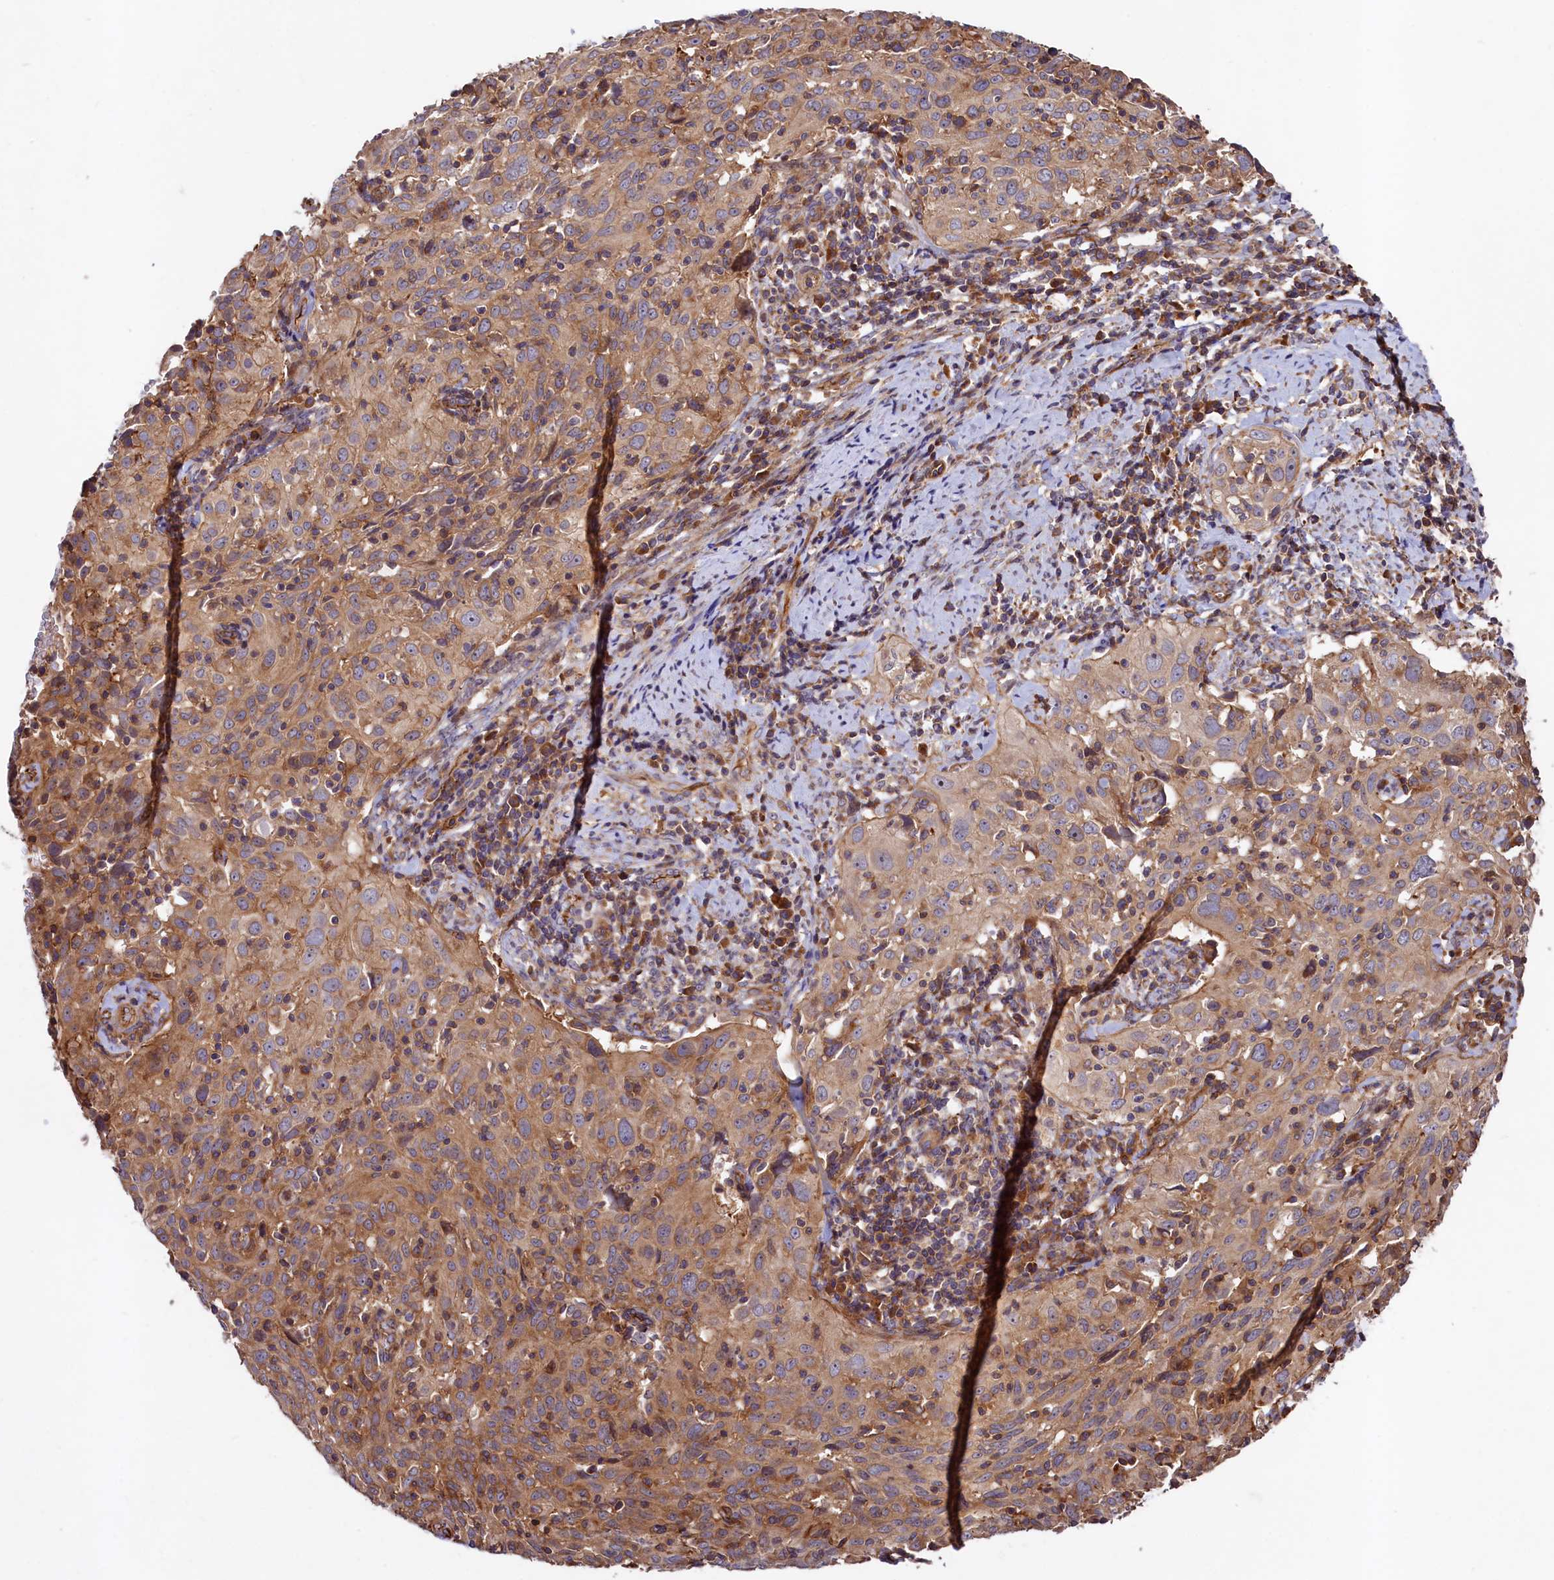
{"staining": {"intensity": "moderate", "quantity": ">75%", "location": "cytoplasmic/membranous"}, "tissue": "cervical cancer", "cell_type": "Tumor cells", "image_type": "cancer", "snomed": [{"axis": "morphology", "description": "Squamous cell carcinoma, NOS"}, {"axis": "topography", "description": "Cervix"}], "caption": "High-magnification brightfield microscopy of cervical cancer stained with DAB (brown) and counterstained with hematoxylin (blue). tumor cells exhibit moderate cytoplasmic/membranous staining is seen in about>75% of cells.", "gene": "KLHDC4", "patient": {"sex": "female", "age": 31}}